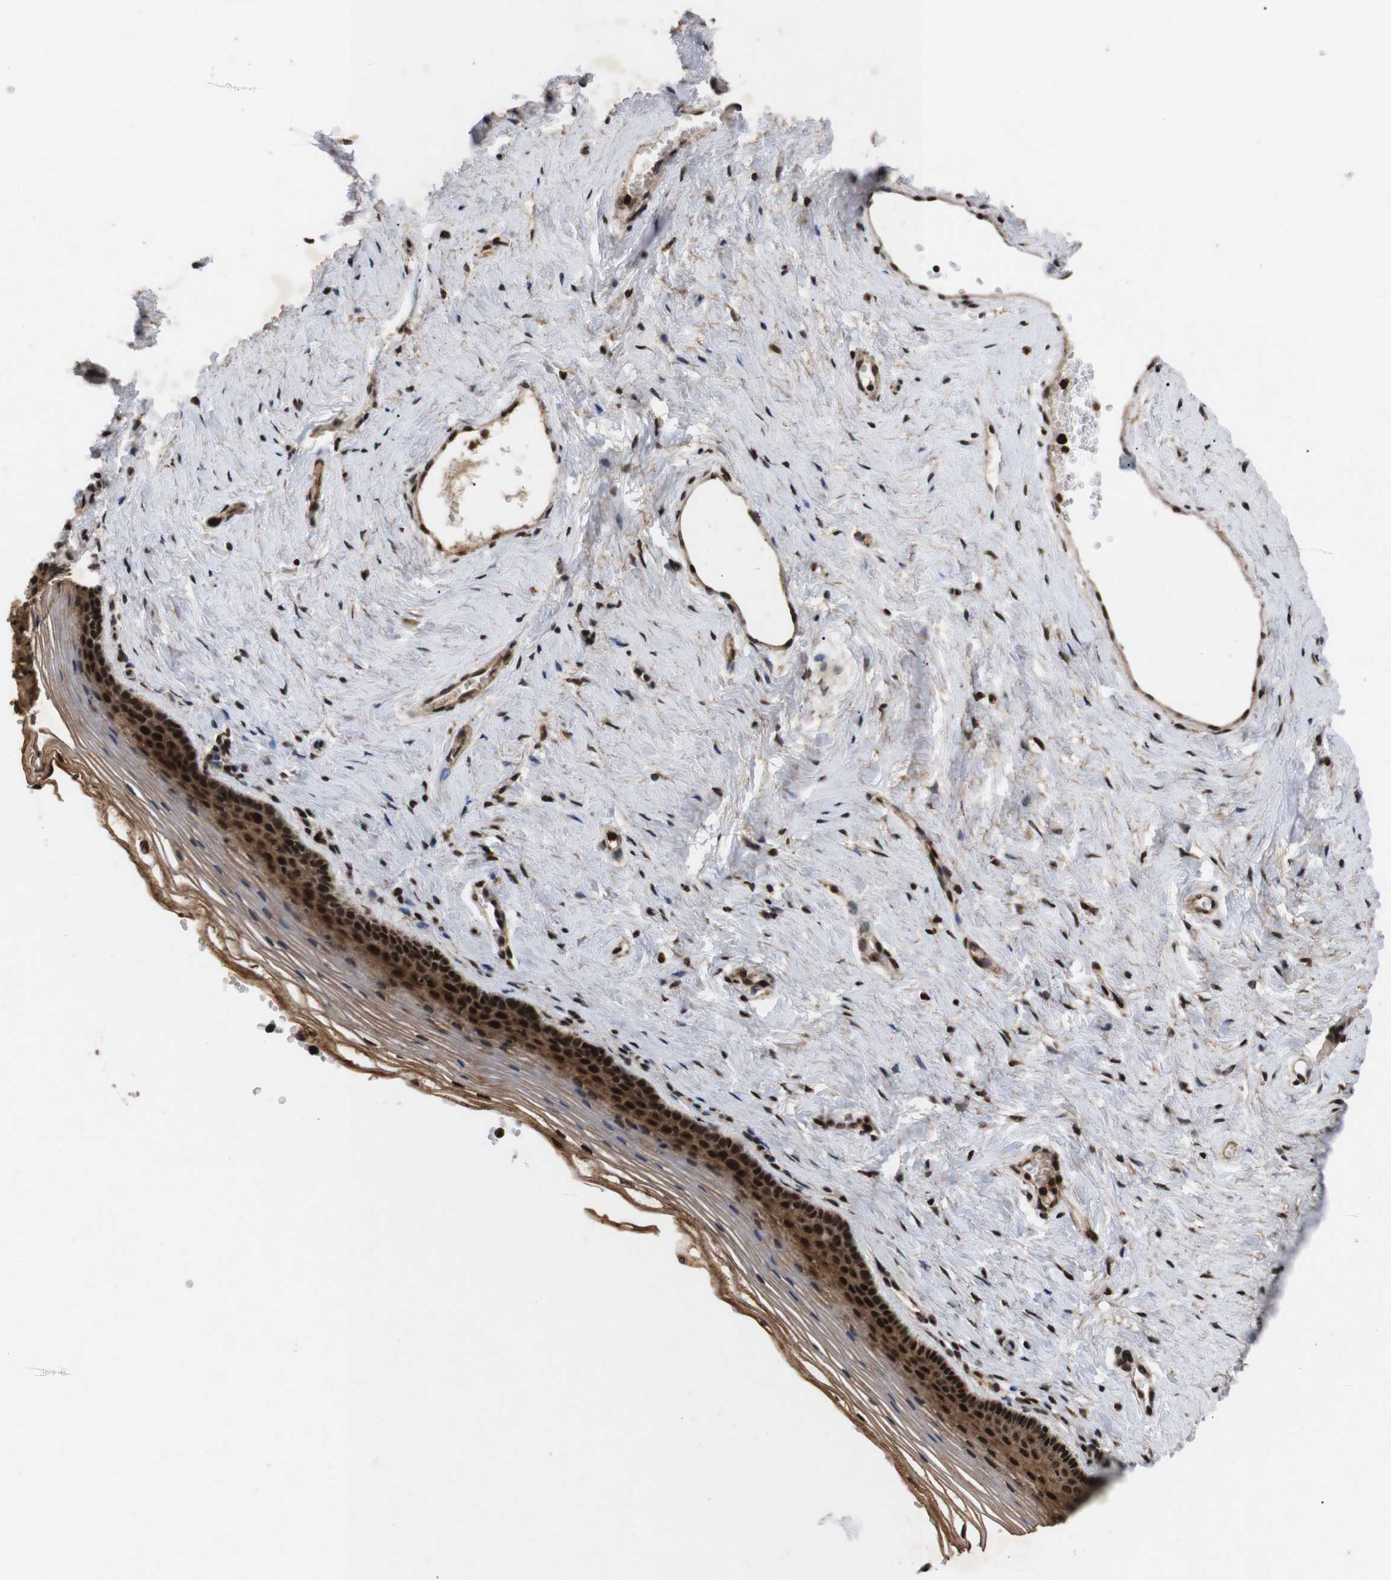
{"staining": {"intensity": "strong", "quantity": ">75%", "location": "cytoplasmic/membranous,nuclear"}, "tissue": "vagina", "cell_type": "Squamous epithelial cells", "image_type": "normal", "snomed": [{"axis": "morphology", "description": "Normal tissue, NOS"}, {"axis": "topography", "description": "Vagina"}], "caption": "Protein positivity by IHC displays strong cytoplasmic/membranous,nuclear staining in about >75% of squamous epithelial cells in normal vagina.", "gene": "KIF23", "patient": {"sex": "female", "age": 32}}